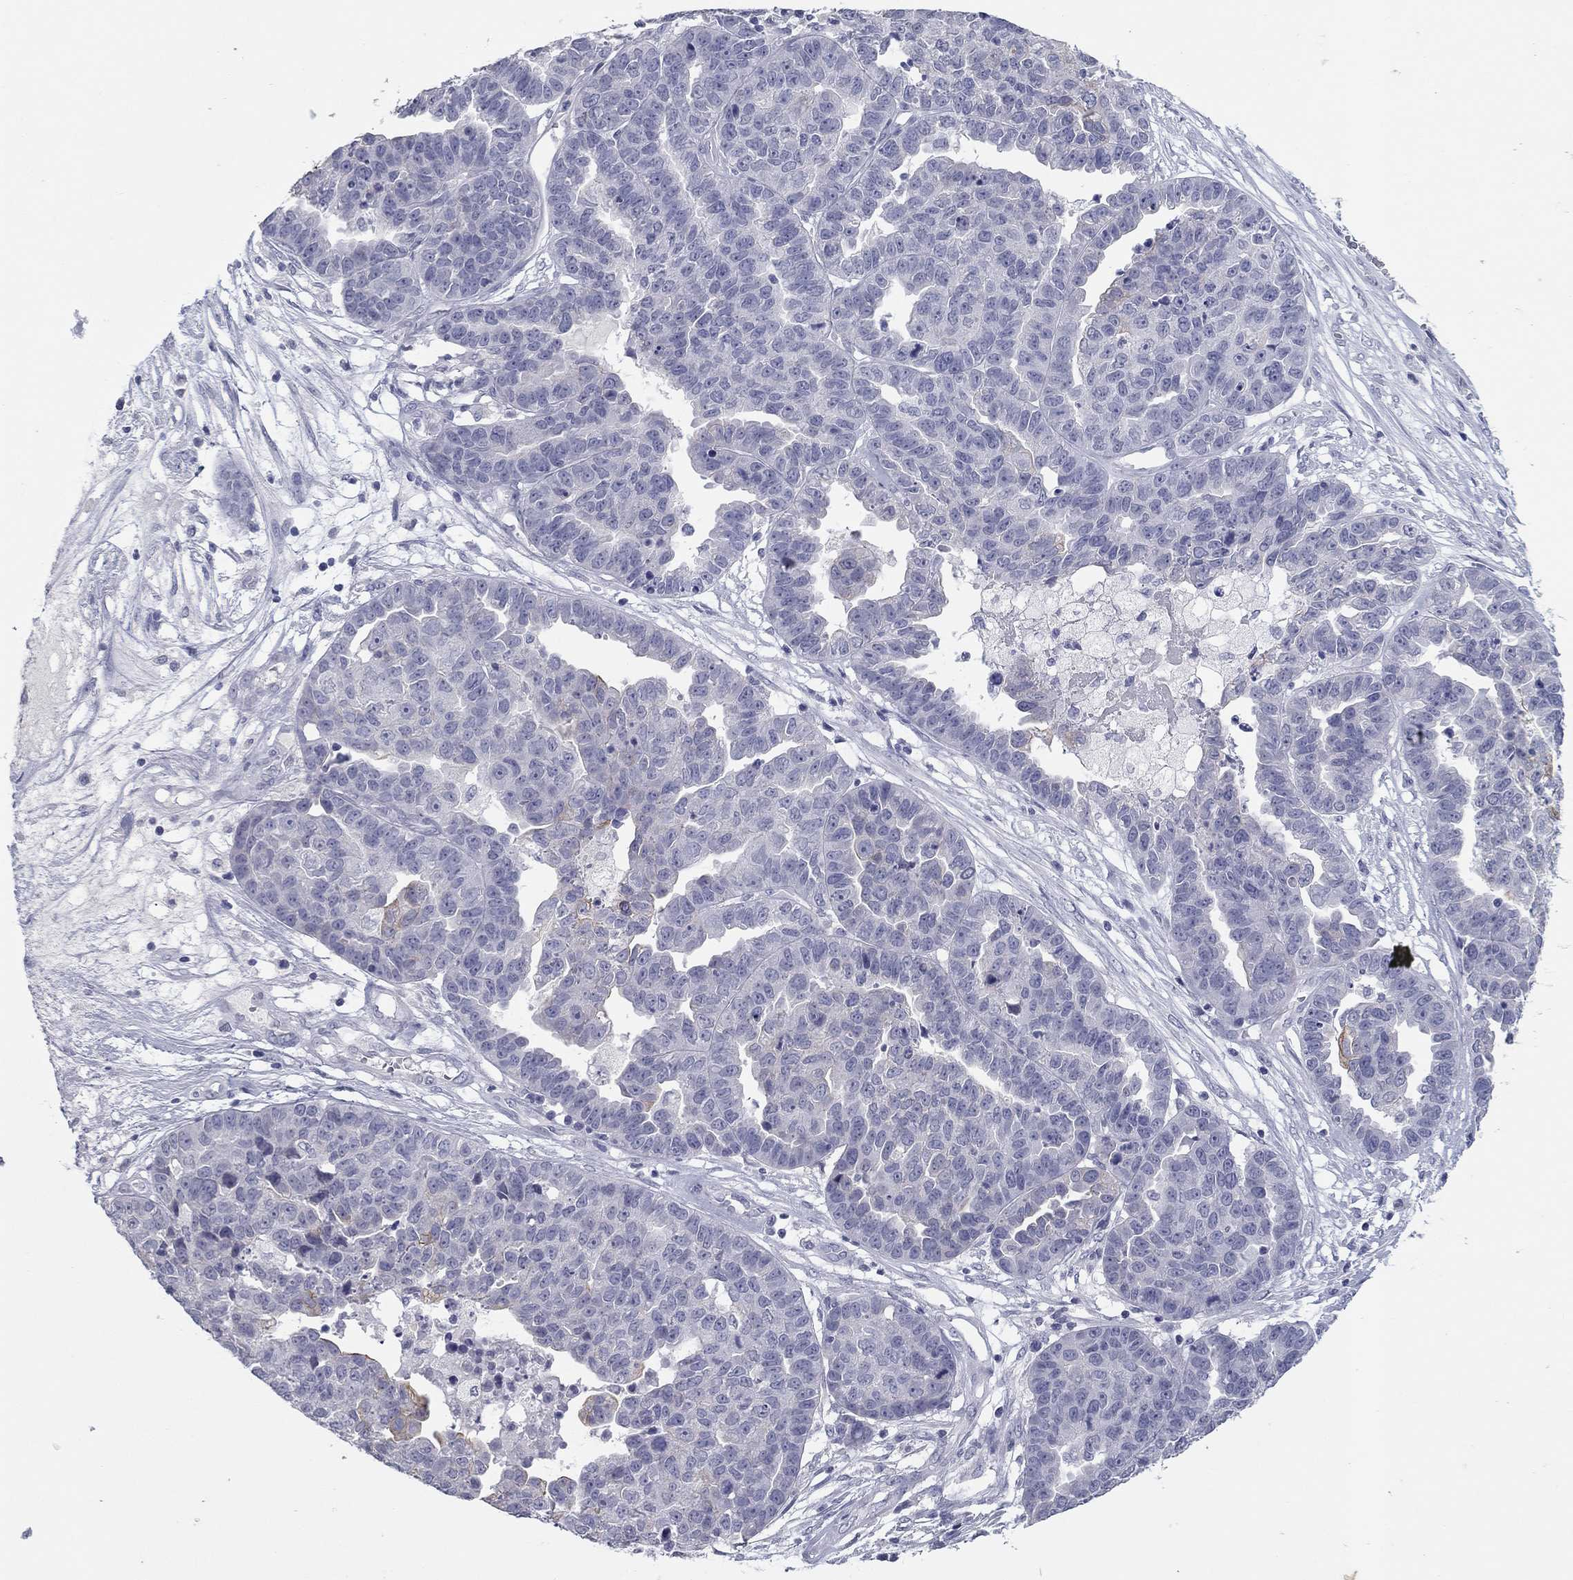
{"staining": {"intensity": "weak", "quantity": "<25%", "location": "cytoplasmic/membranous"}, "tissue": "ovarian cancer", "cell_type": "Tumor cells", "image_type": "cancer", "snomed": [{"axis": "morphology", "description": "Cystadenocarcinoma, serous, NOS"}, {"axis": "topography", "description": "Ovary"}], "caption": "Protein analysis of ovarian serous cystadenocarcinoma demonstrates no significant positivity in tumor cells.", "gene": "KRT75", "patient": {"sex": "female", "age": 87}}